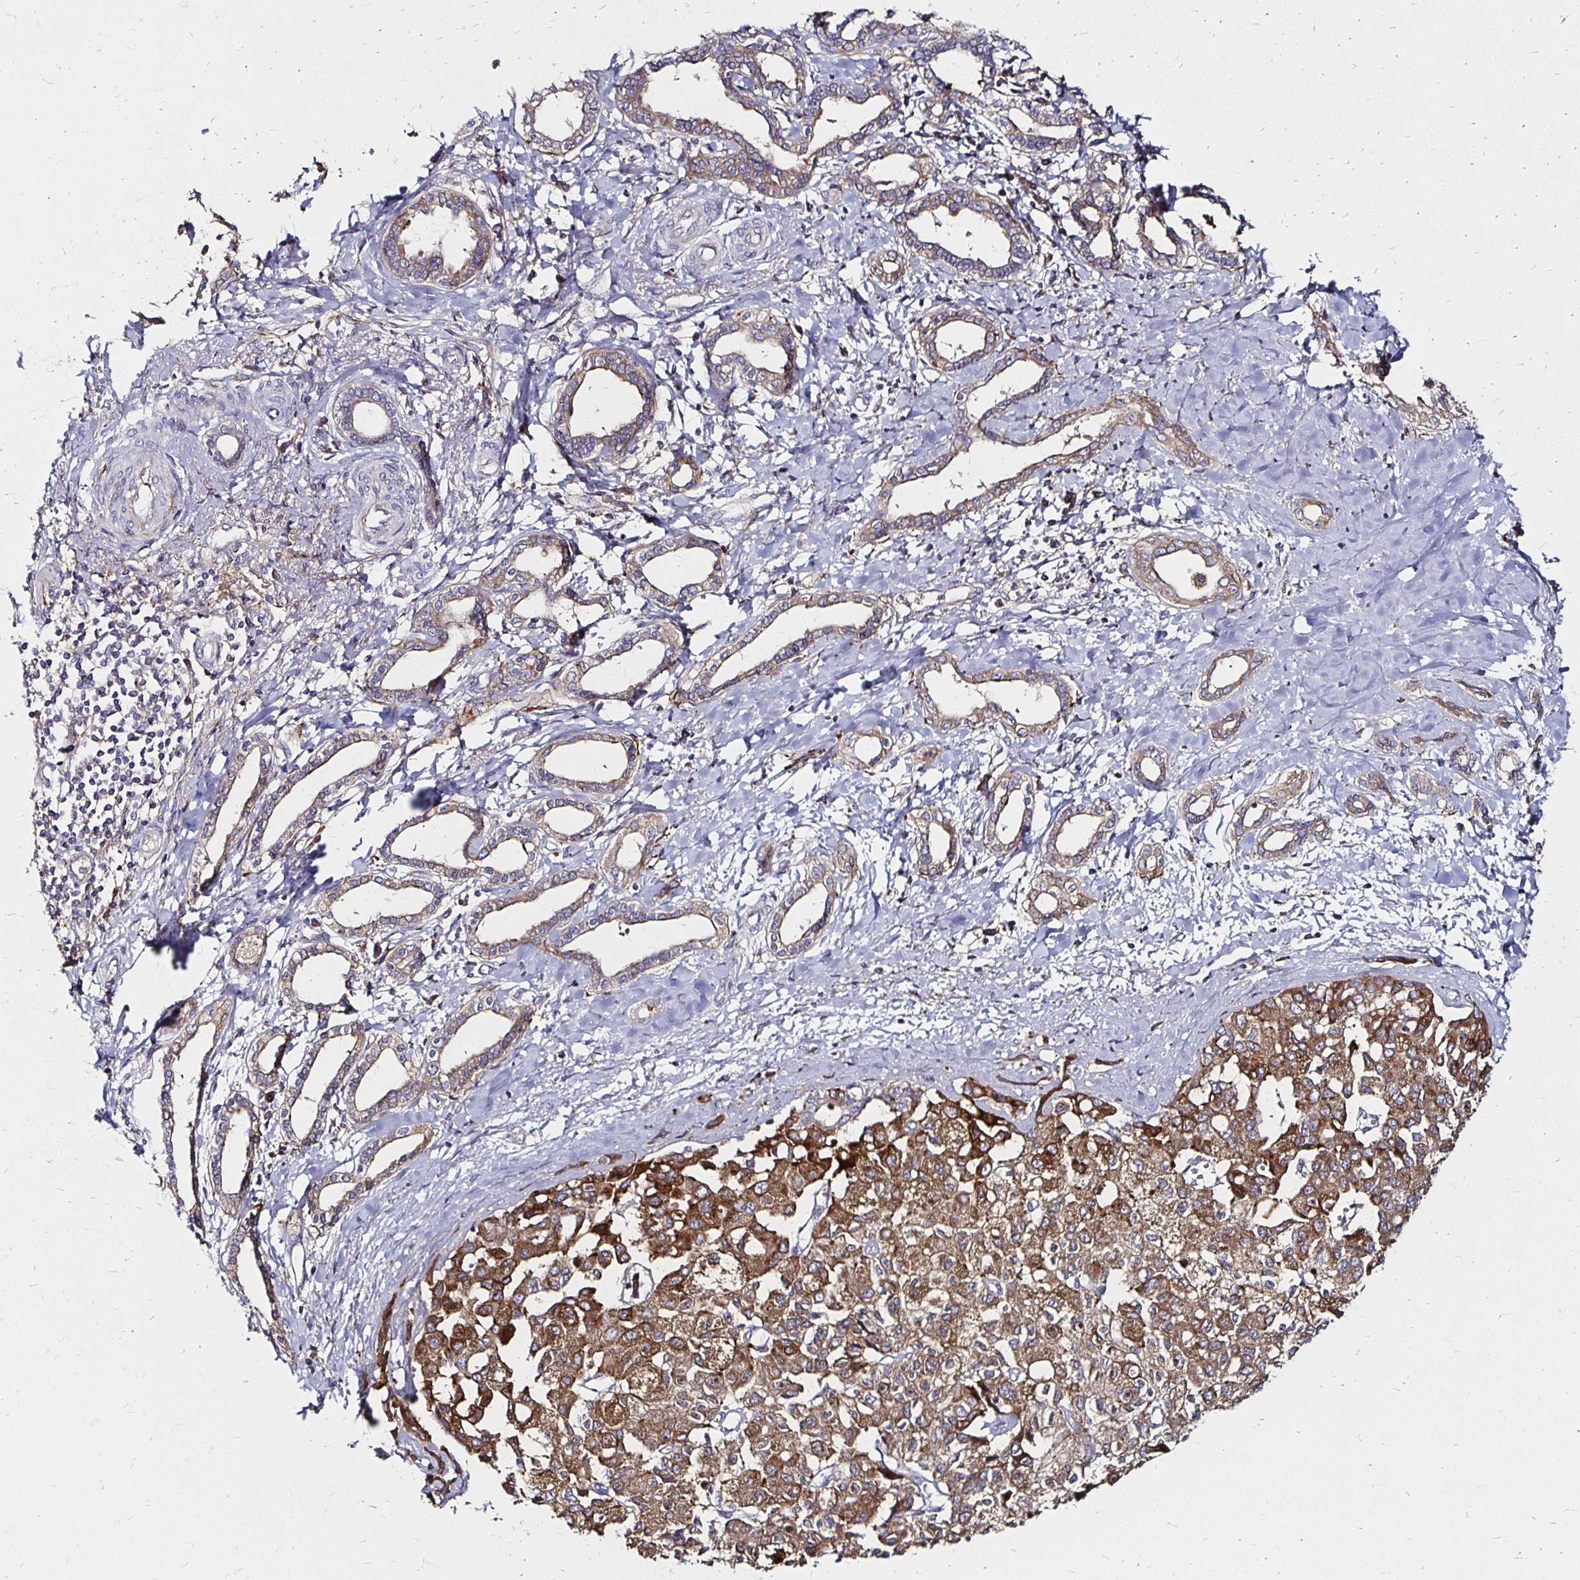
{"staining": {"intensity": "moderate", "quantity": ">75%", "location": "cytoplasmic/membranous"}, "tissue": "liver cancer", "cell_type": "Tumor cells", "image_type": "cancer", "snomed": [{"axis": "morphology", "description": "Cholangiocarcinoma"}, {"axis": "topography", "description": "Liver"}], "caption": "Immunohistochemistry image of liver cancer (cholangiocarcinoma) stained for a protein (brown), which demonstrates medium levels of moderate cytoplasmic/membranous staining in about >75% of tumor cells.", "gene": "NCSTN", "patient": {"sex": "female", "age": 77}}